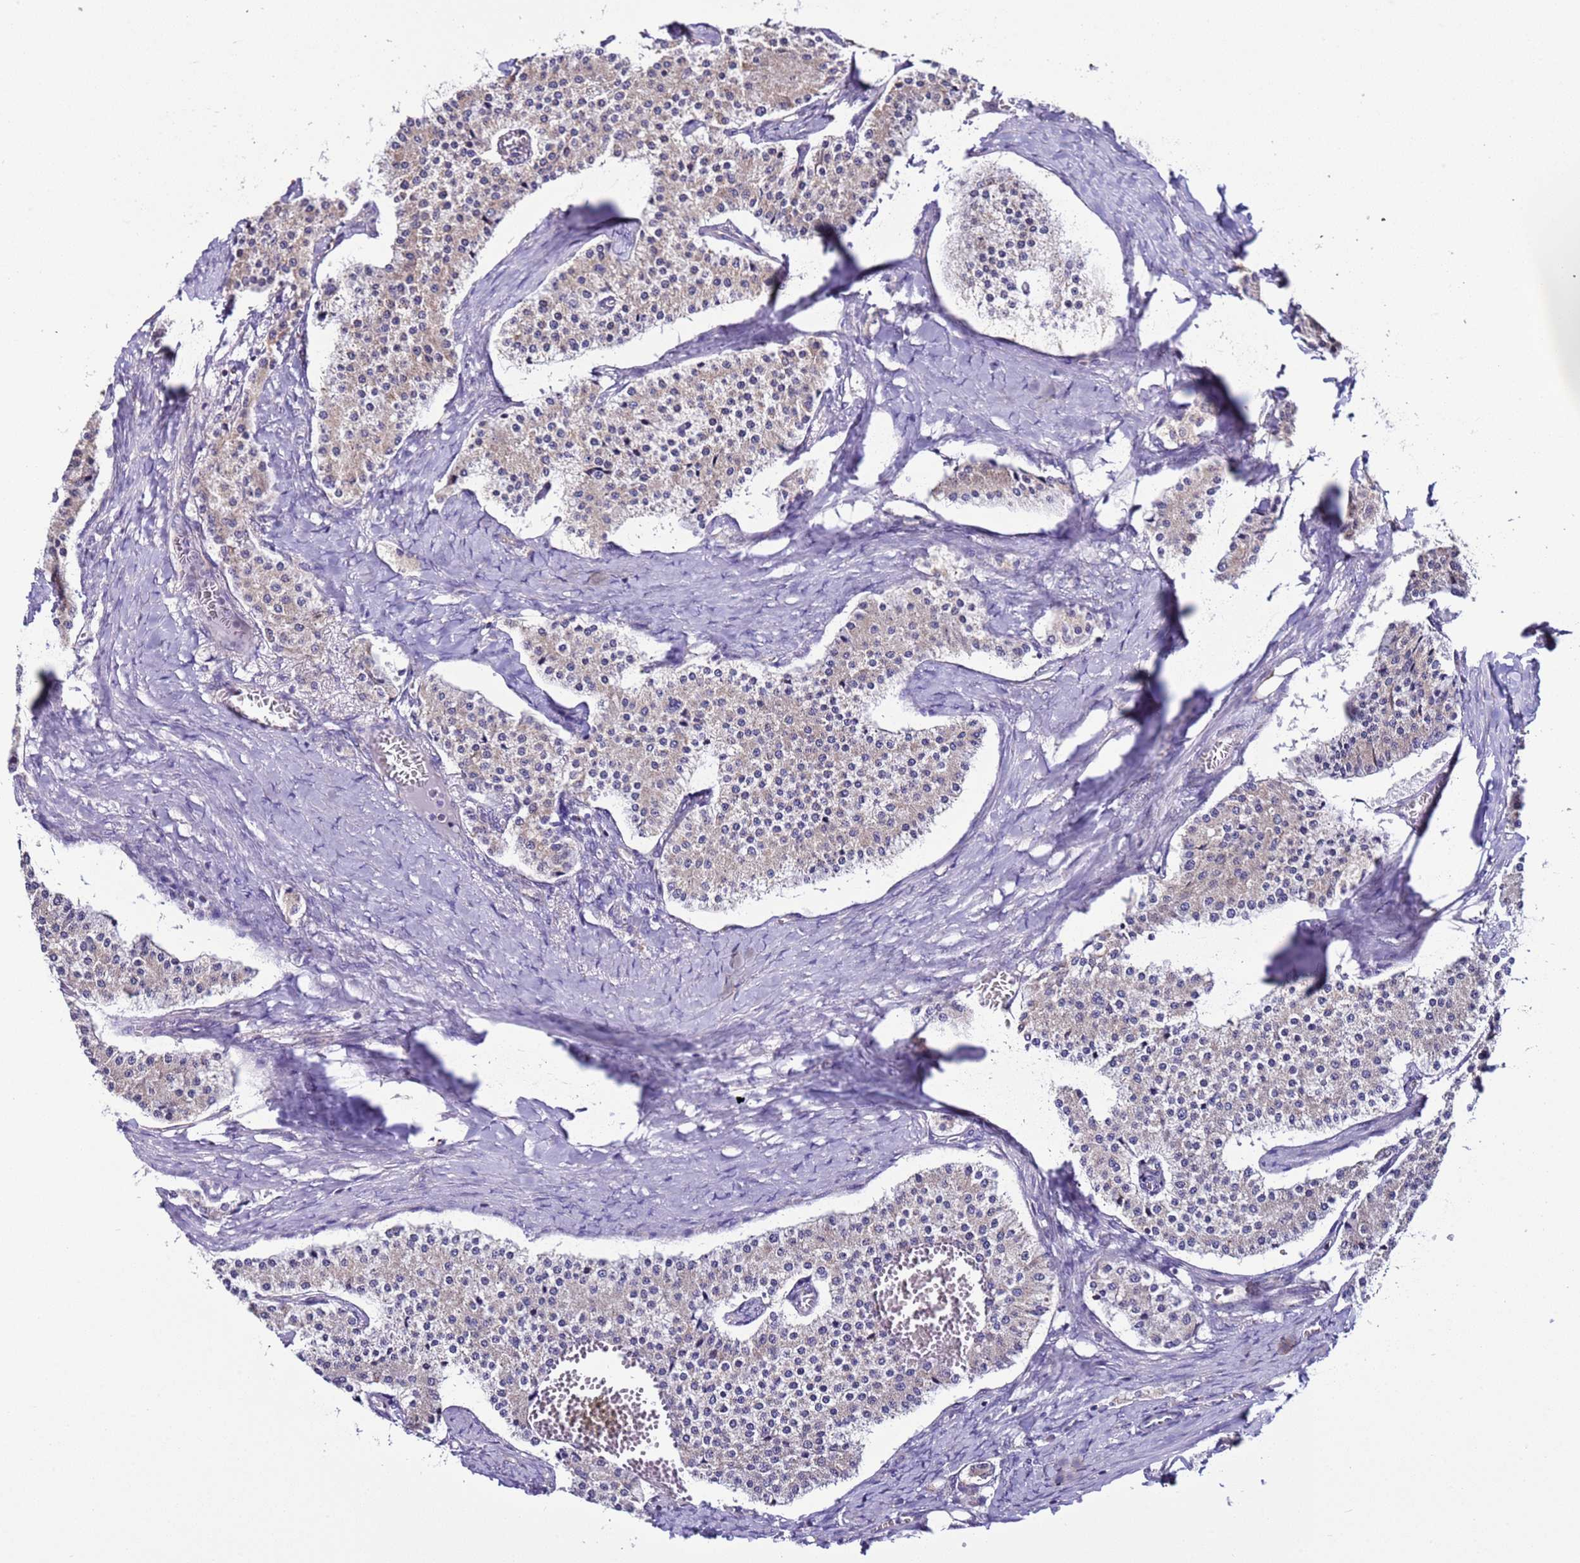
{"staining": {"intensity": "negative", "quantity": "none", "location": "none"}, "tissue": "carcinoid", "cell_type": "Tumor cells", "image_type": "cancer", "snomed": [{"axis": "morphology", "description": "Carcinoid, malignant, NOS"}, {"axis": "topography", "description": "Colon"}], "caption": "Tumor cells show no significant staining in malignant carcinoid.", "gene": "AHI1", "patient": {"sex": "female", "age": 52}}